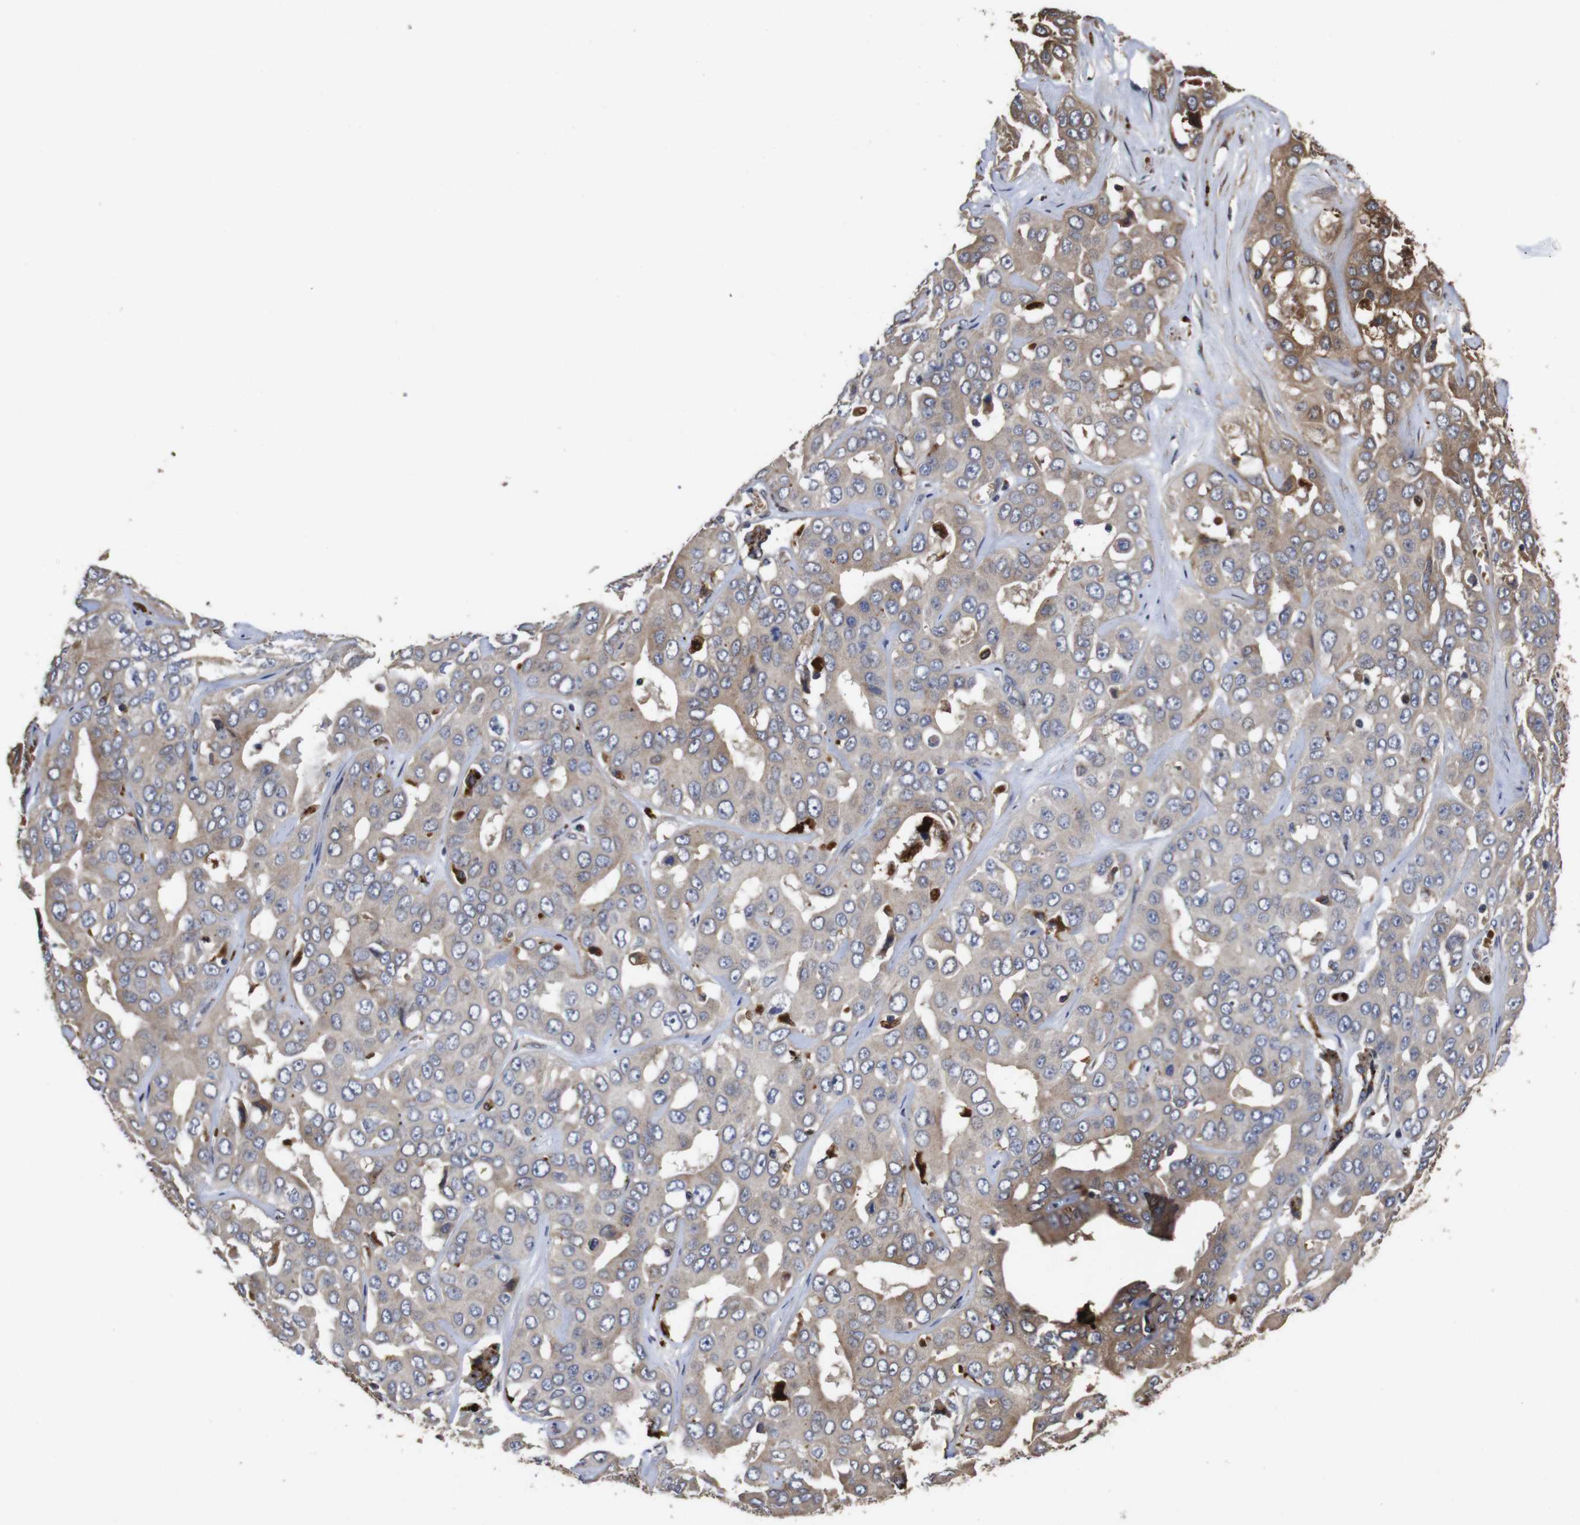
{"staining": {"intensity": "moderate", "quantity": "<25%", "location": "cytoplasmic/membranous"}, "tissue": "liver cancer", "cell_type": "Tumor cells", "image_type": "cancer", "snomed": [{"axis": "morphology", "description": "Cholangiocarcinoma"}, {"axis": "topography", "description": "Liver"}], "caption": "High-power microscopy captured an immunohistochemistry micrograph of liver cholangiocarcinoma, revealing moderate cytoplasmic/membranous expression in approximately <25% of tumor cells.", "gene": "PTPN14", "patient": {"sex": "female", "age": 52}}